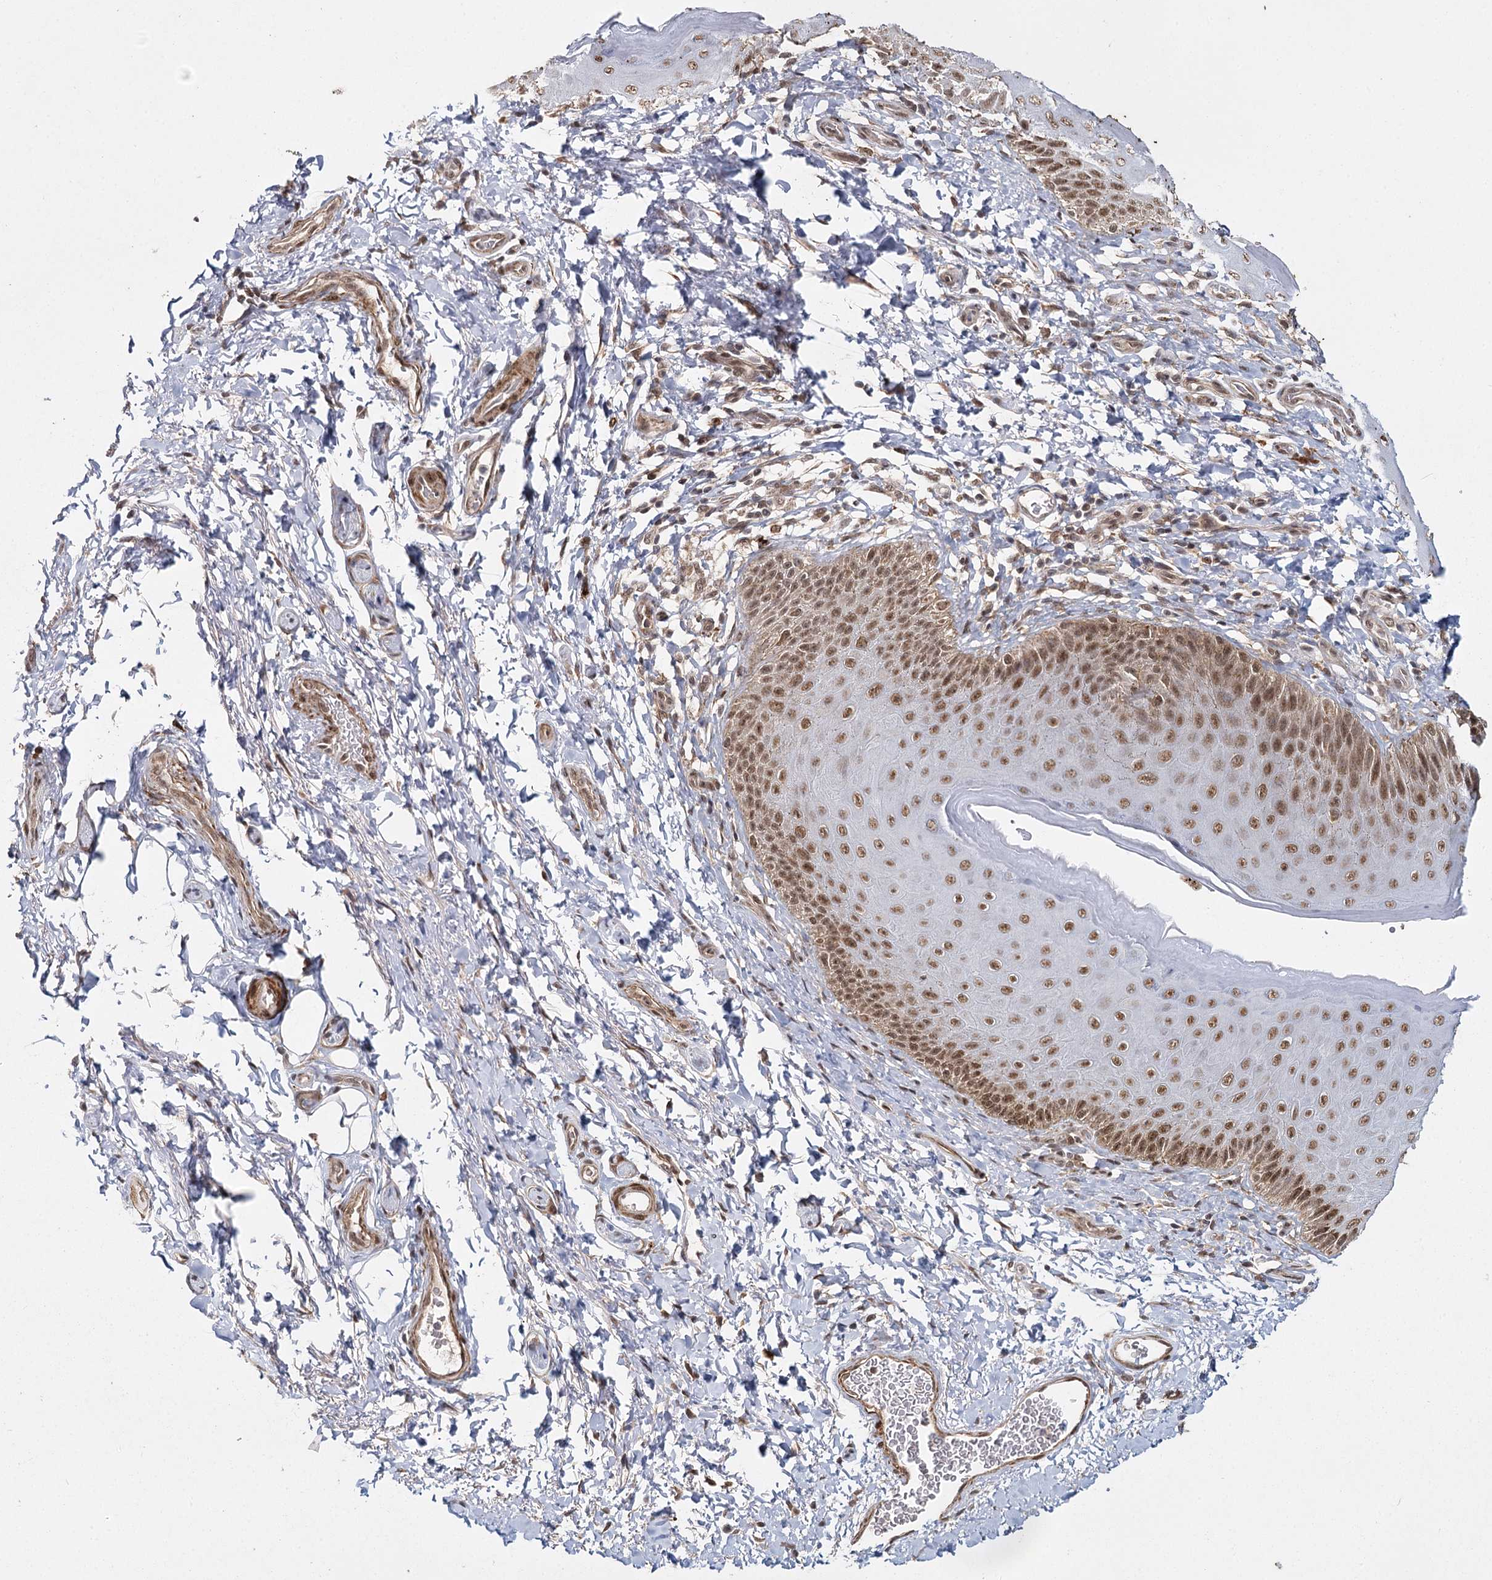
{"staining": {"intensity": "moderate", "quantity": ">75%", "location": "nuclear"}, "tissue": "skin", "cell_type": "Epidermal cells", "image_type": "normal", "snomed": [{"axis": "morphology", "description": "Normal tissue, NOS"}, {"axis": "topography", "description": "Anal"}], "caption": "The immunohistochemical stain shows moderate nuclear positivity in epidermal cells of unremarkable skin.", "gene": "ZCCHC24", "patient": {"sex": "male", "age": 44}}